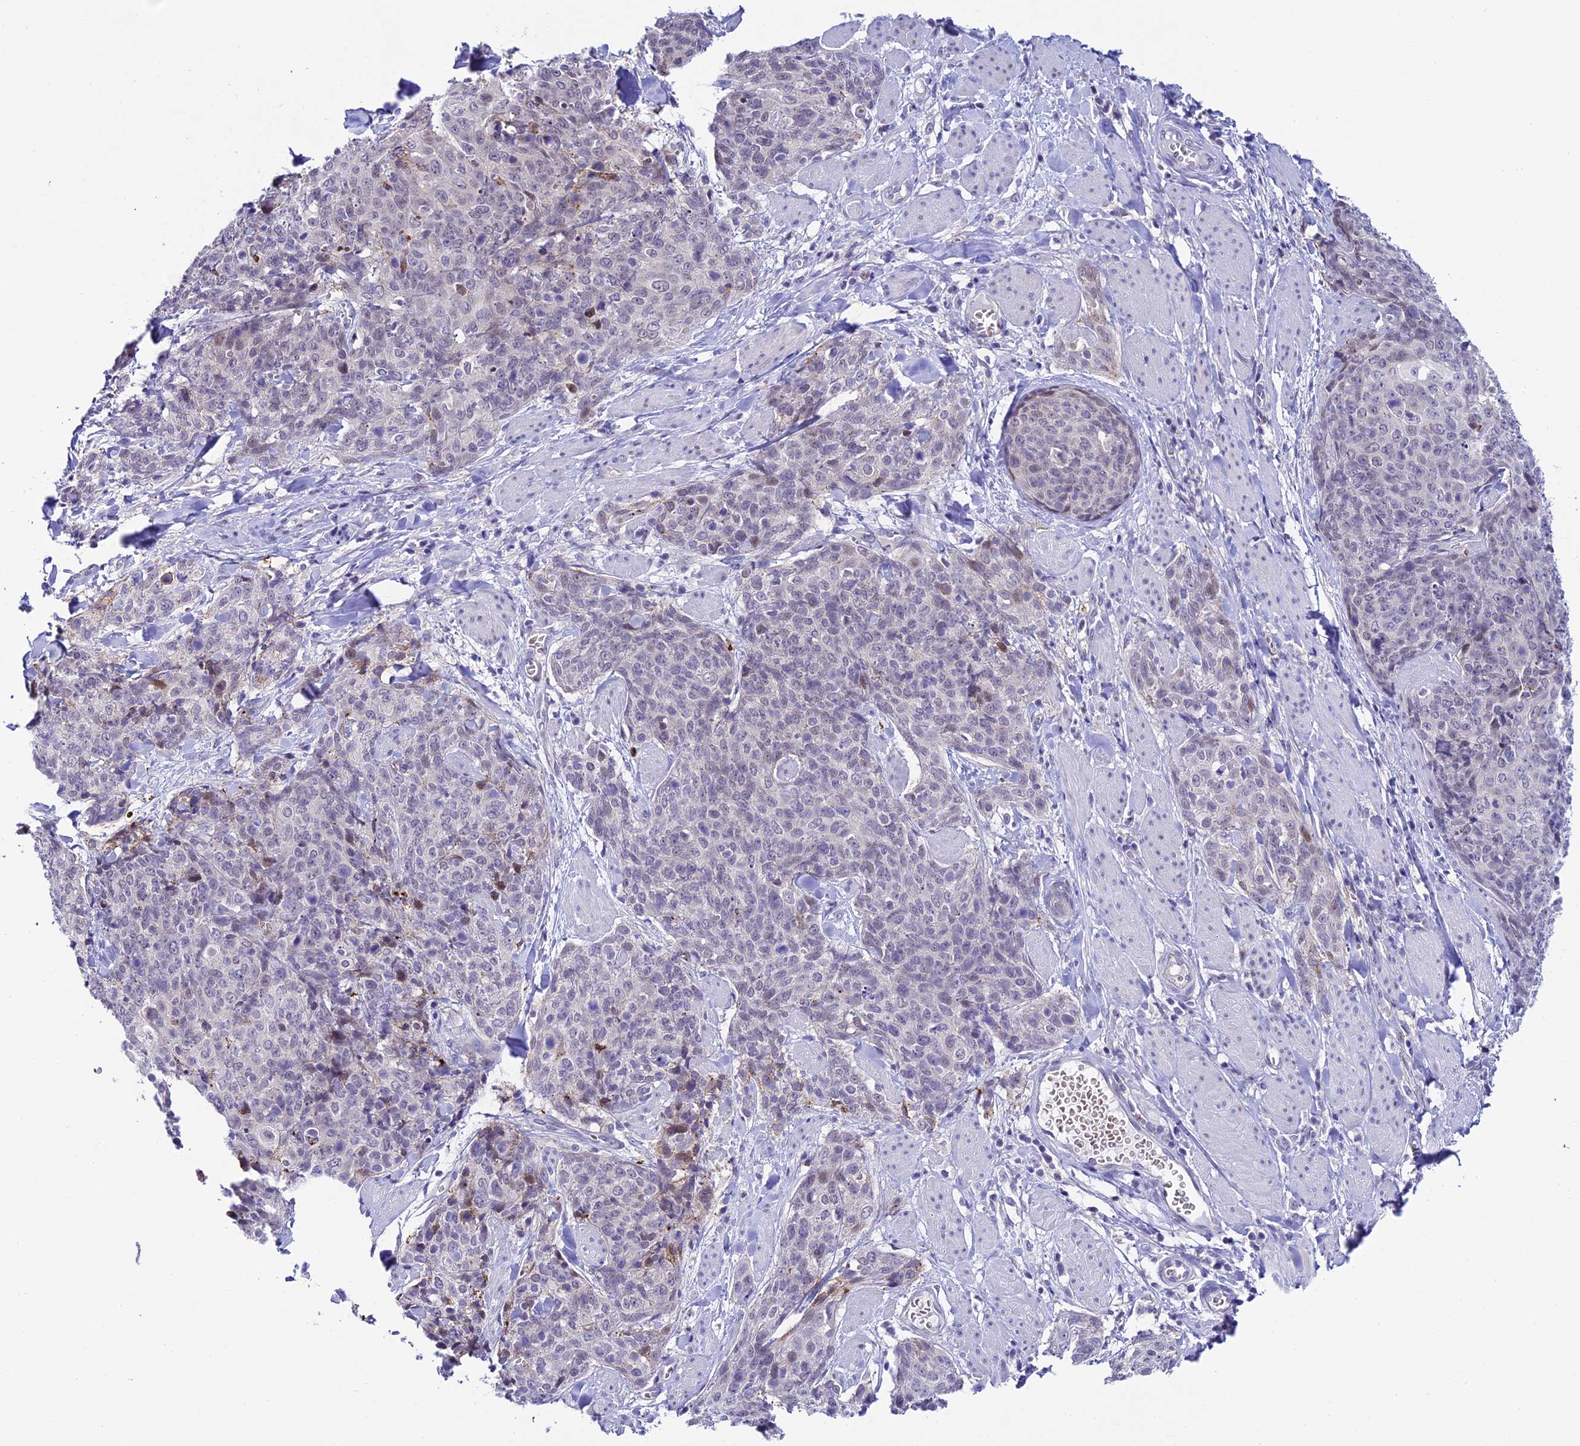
{"staining": {"intensity": "weak", "quantity": "<25%", "location": "nuclear"}, "tissue": "skin cancer", "cell_type": "Tumor cells", "image_type": "cancer", "snomed": [{"axis": "morphology", "description": "Squamous cell carcinoma, NOS"}, {"axis": "topography", "description": "Skin"}, {"axis": "topography", "description": "Vulva"}], "caption": "An image of skin cancer stained for a protein reveals no brown staining in tumor cells. Nuclei are stained in blue.", "gene": "RASGEF1B", "patient": {"sex": "female", "age": 85}}